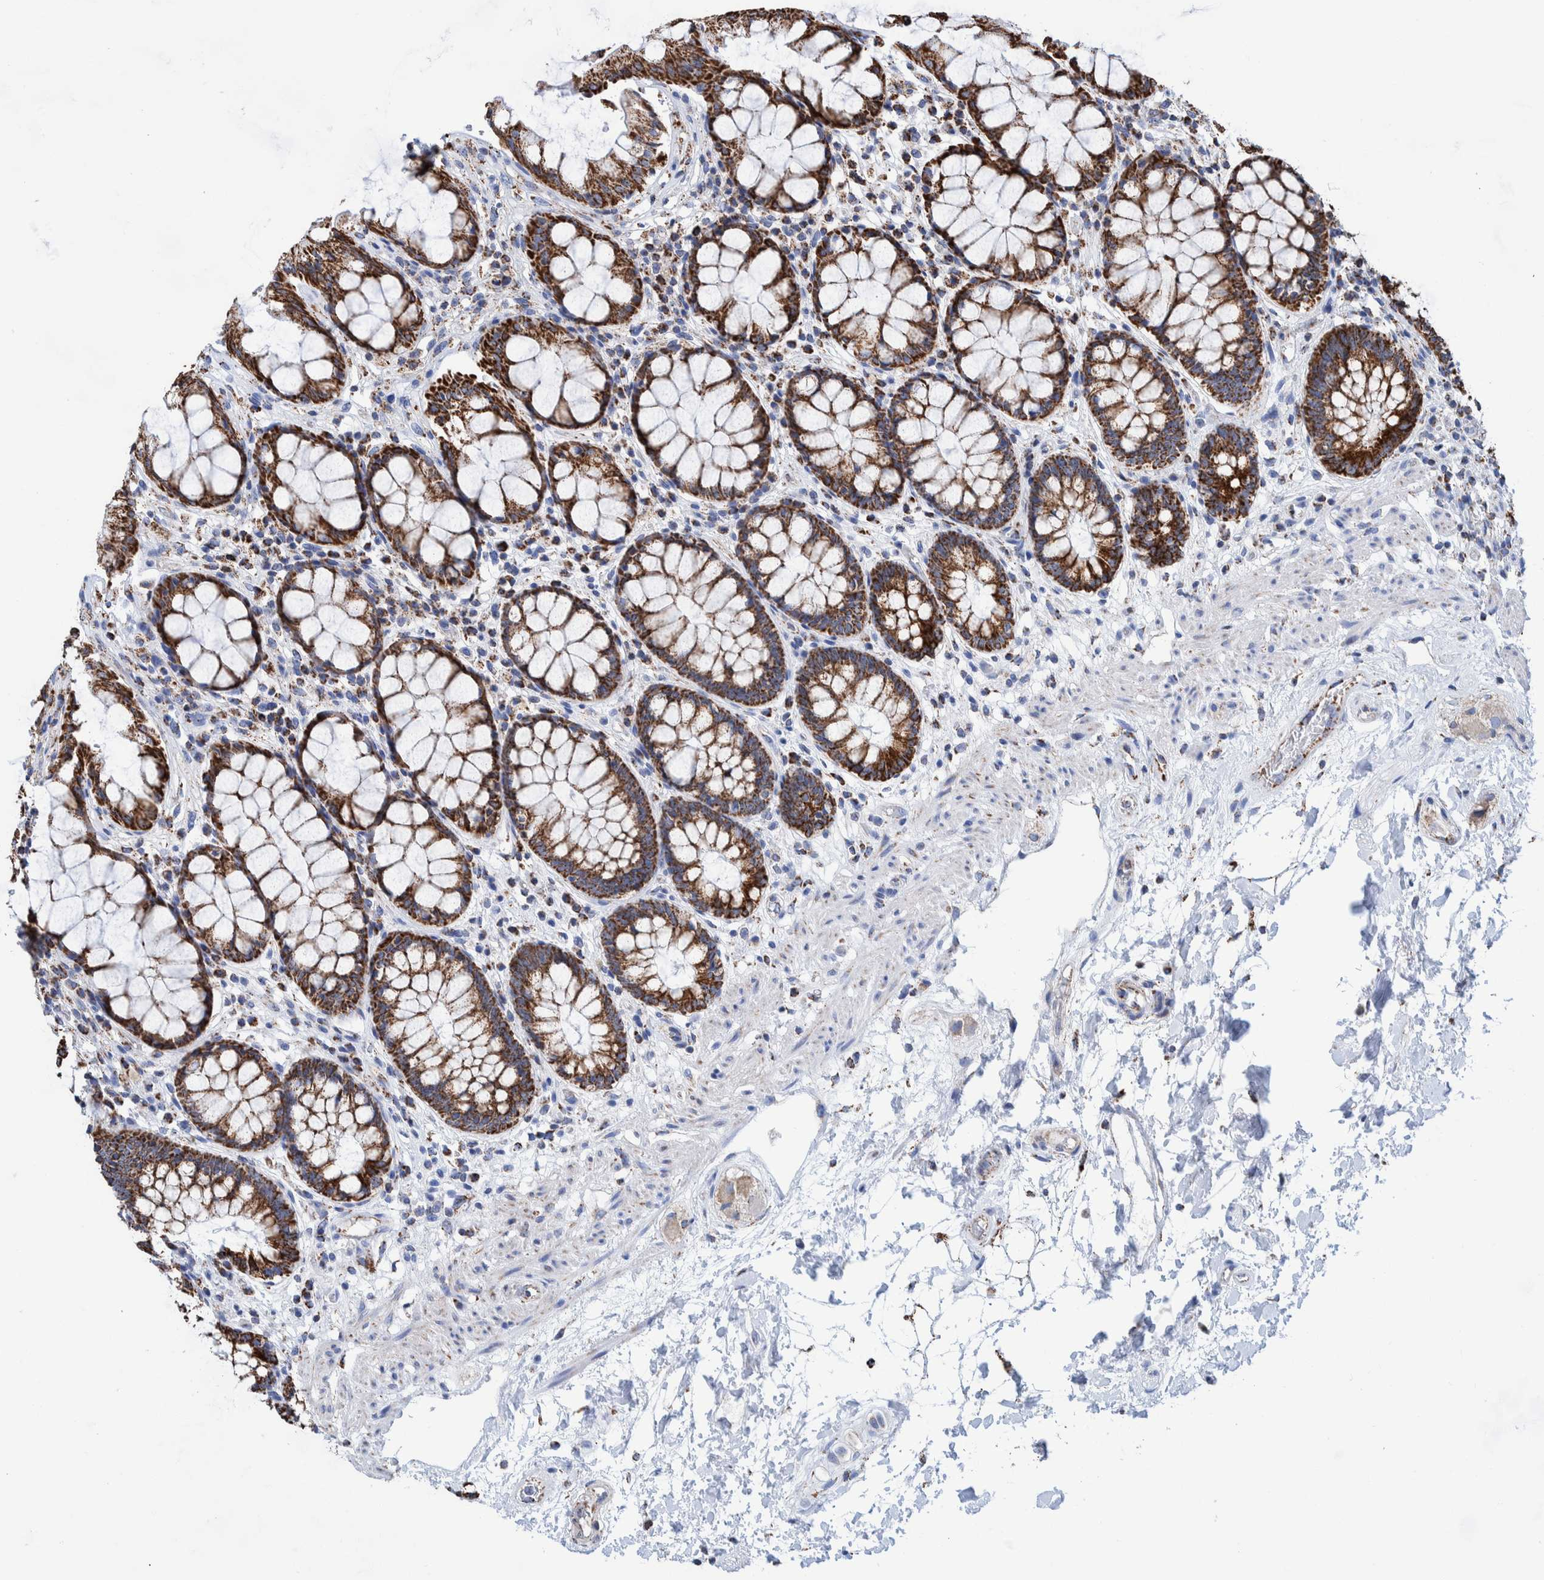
{"staining": {"intensity": "strong", "quantity": ">75%", "location": "cytoplasmic/membranous"}, "tissue": "rectum", "cell_type": "Glandular cells", "image_type": "normal", "snomed": [{"axis": "morphology", "description": "Normal tissue, NOS"}, {"axis": "topography", "description": "Rectum"}], "caption": "This is a histology image of immunohistochemistry staining of unremarkable rectum, which shows strong staining in the cytoplasmic/membranous of glandular cells.", "gene": "DECR1", "patient": {"sex": "male", "age": 64}}